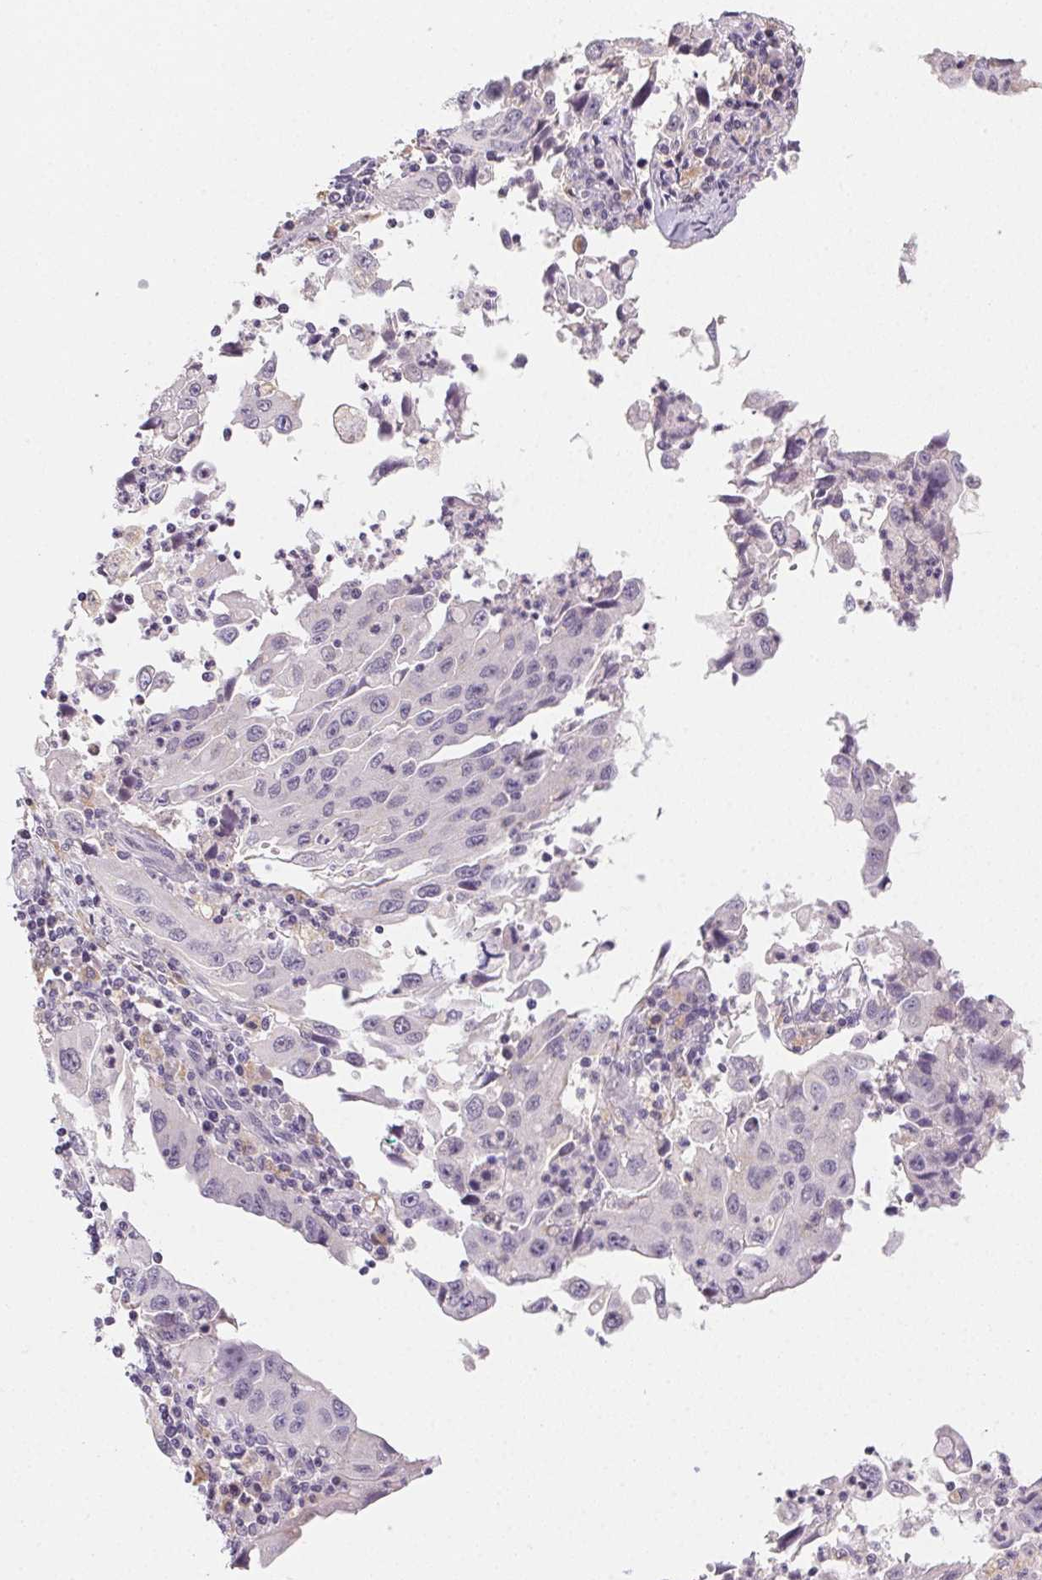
{"staining": {"intensity": "negative", "quantity": "none", "location": "none"}, "tissue": "endometrial cancer", "cell_type": "Tumor cells", "image_type": "cancer", "snomed": [{"axis": "morphology", "description": "Adenocarcinoma, NOS"}, {"axis": "topography", "description": "Uterus"}], "caption": "IHC of human endometrial cancer displays no staining in tumor cells.", "gene": "SLC6A18", "patient": {"sex": "female", "age": 62}}